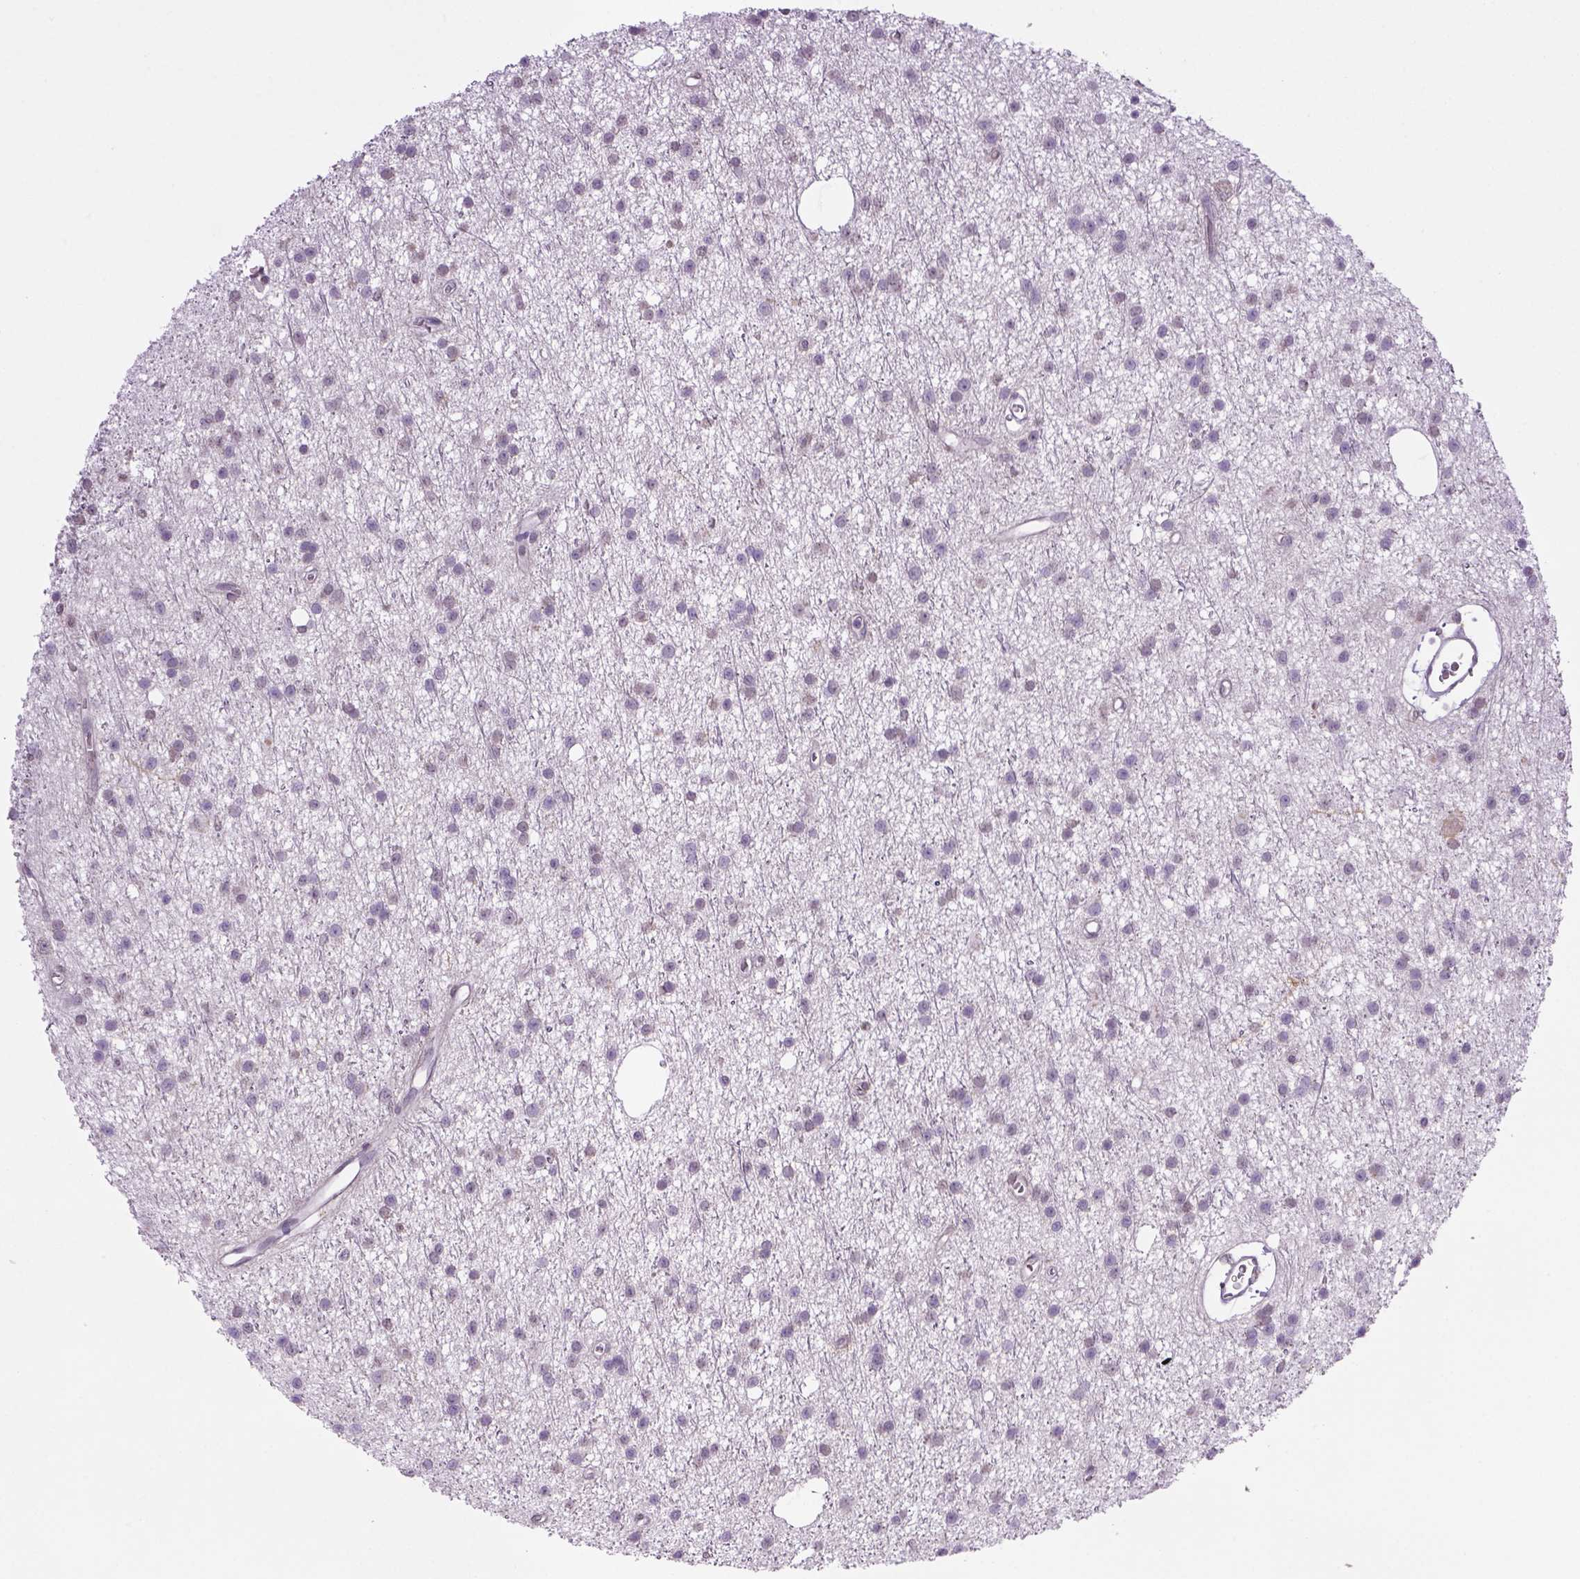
{"staining": {"intensity": "negative", "quantity": "none", "location": "none"}, "tissue": "glioma", "cell_type": "Tumor cells", "image_type": "cancer", "snomed": [{"axis": "morphology", "description": "Glioma, malignant, Low grade"}, {"axis": "topography", "description": "Brain"}], "caption": "The photomicrograph reveals no staining of tumor cells in glioma.", "gene": "PRRT1", "patient": {"sex": "male", "age": 27}}